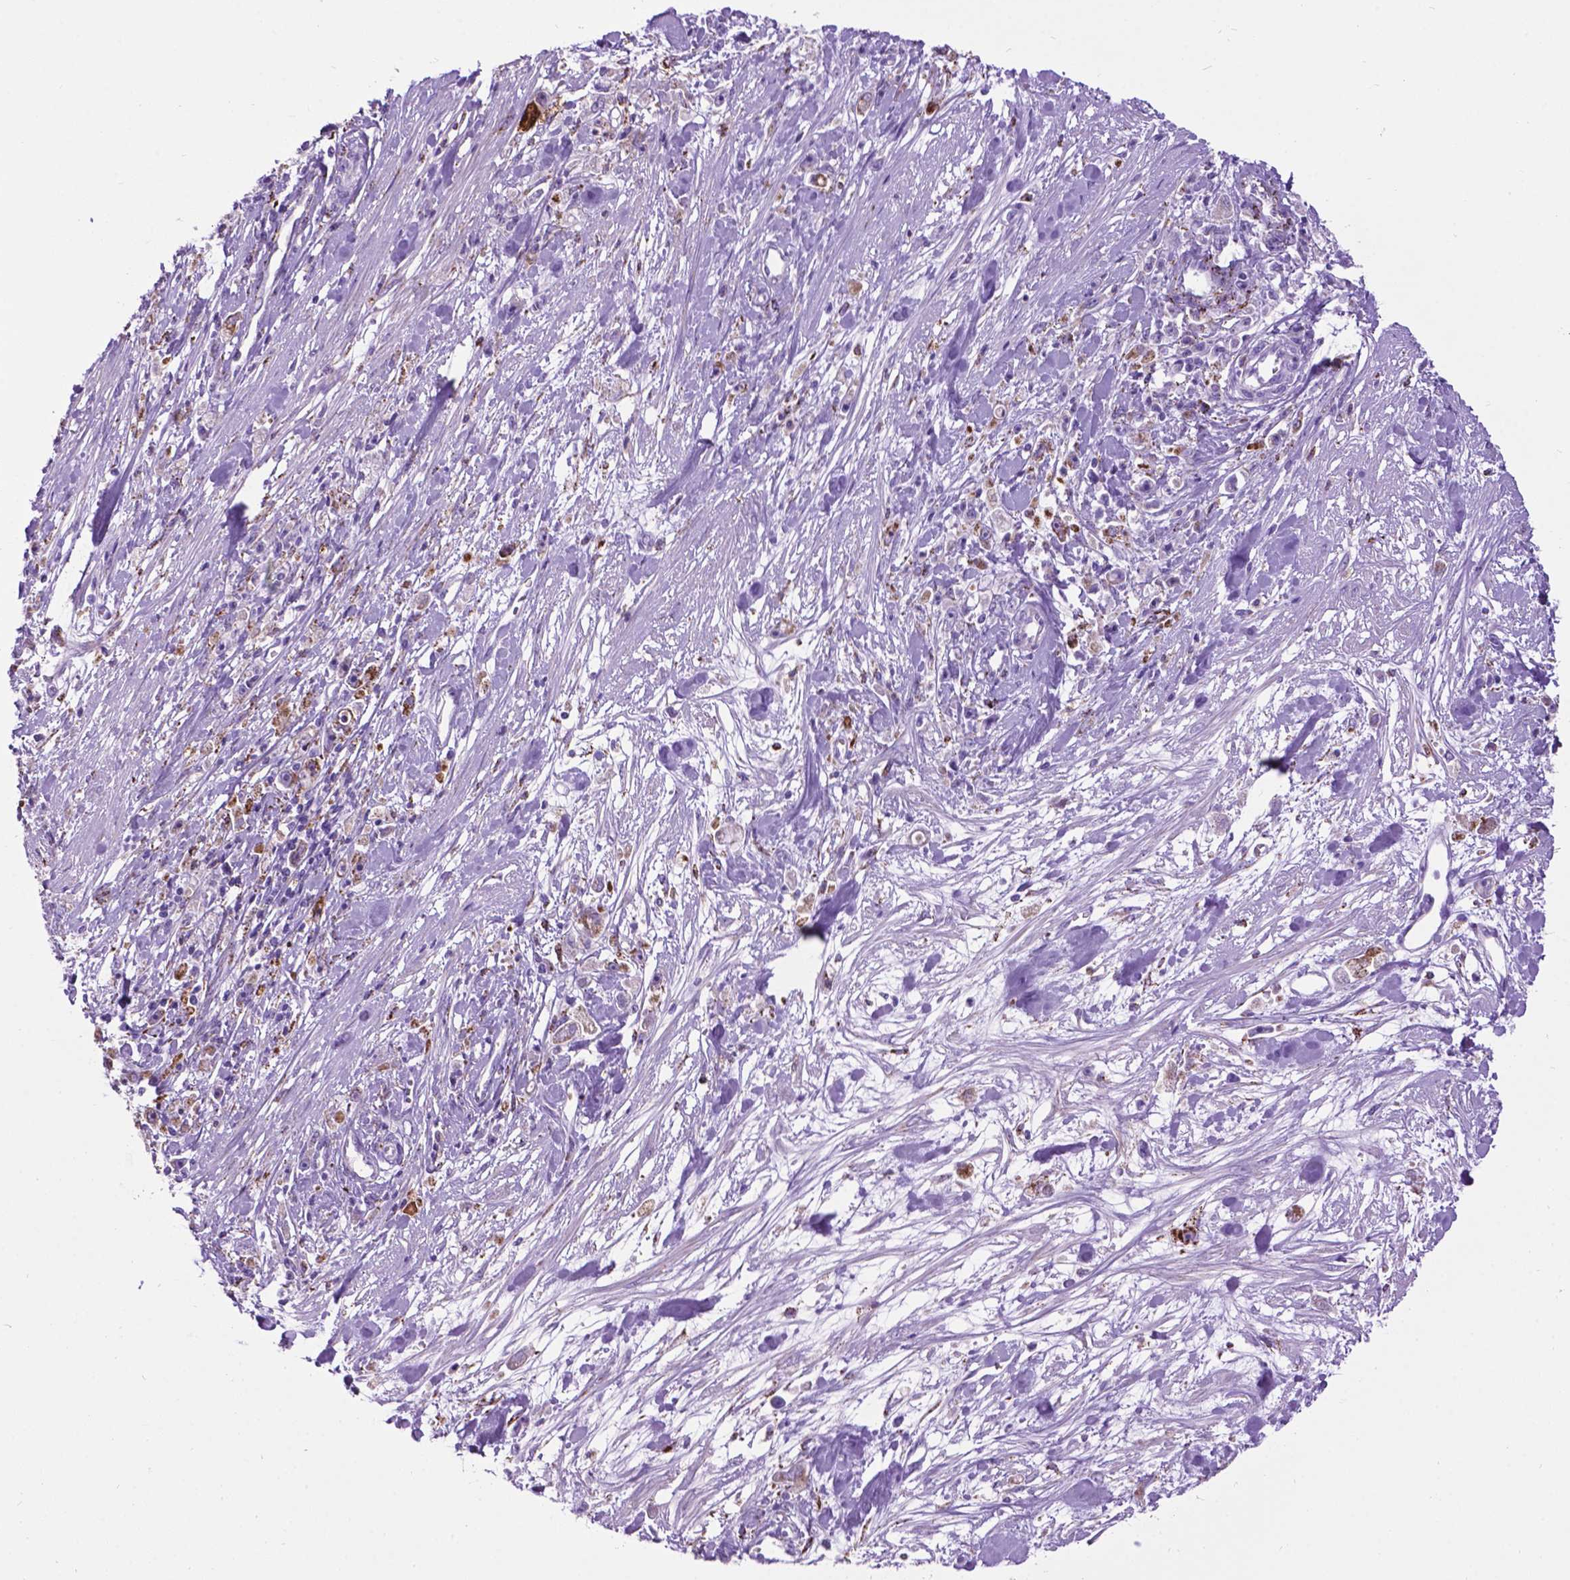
{"staining": {"intensity": "negative", "quantity": "none", "location": "none"}, "tissue": "stomach cancer", "cell_type": "Tumor cells", "image_type": "cancer", "snomed": [{"axis": "morphology", "description": "Adenocarcinoma, NOS"}, {"axis": "topography", "description": "Stomach"}], "caption": "IHC image of neoplastic tissue: stomach cancer stained with DAB reveals no significant protein expression in tumor cells.", "gene": "TMEM132E", "patient": {"sex": "female", "age": 59}}